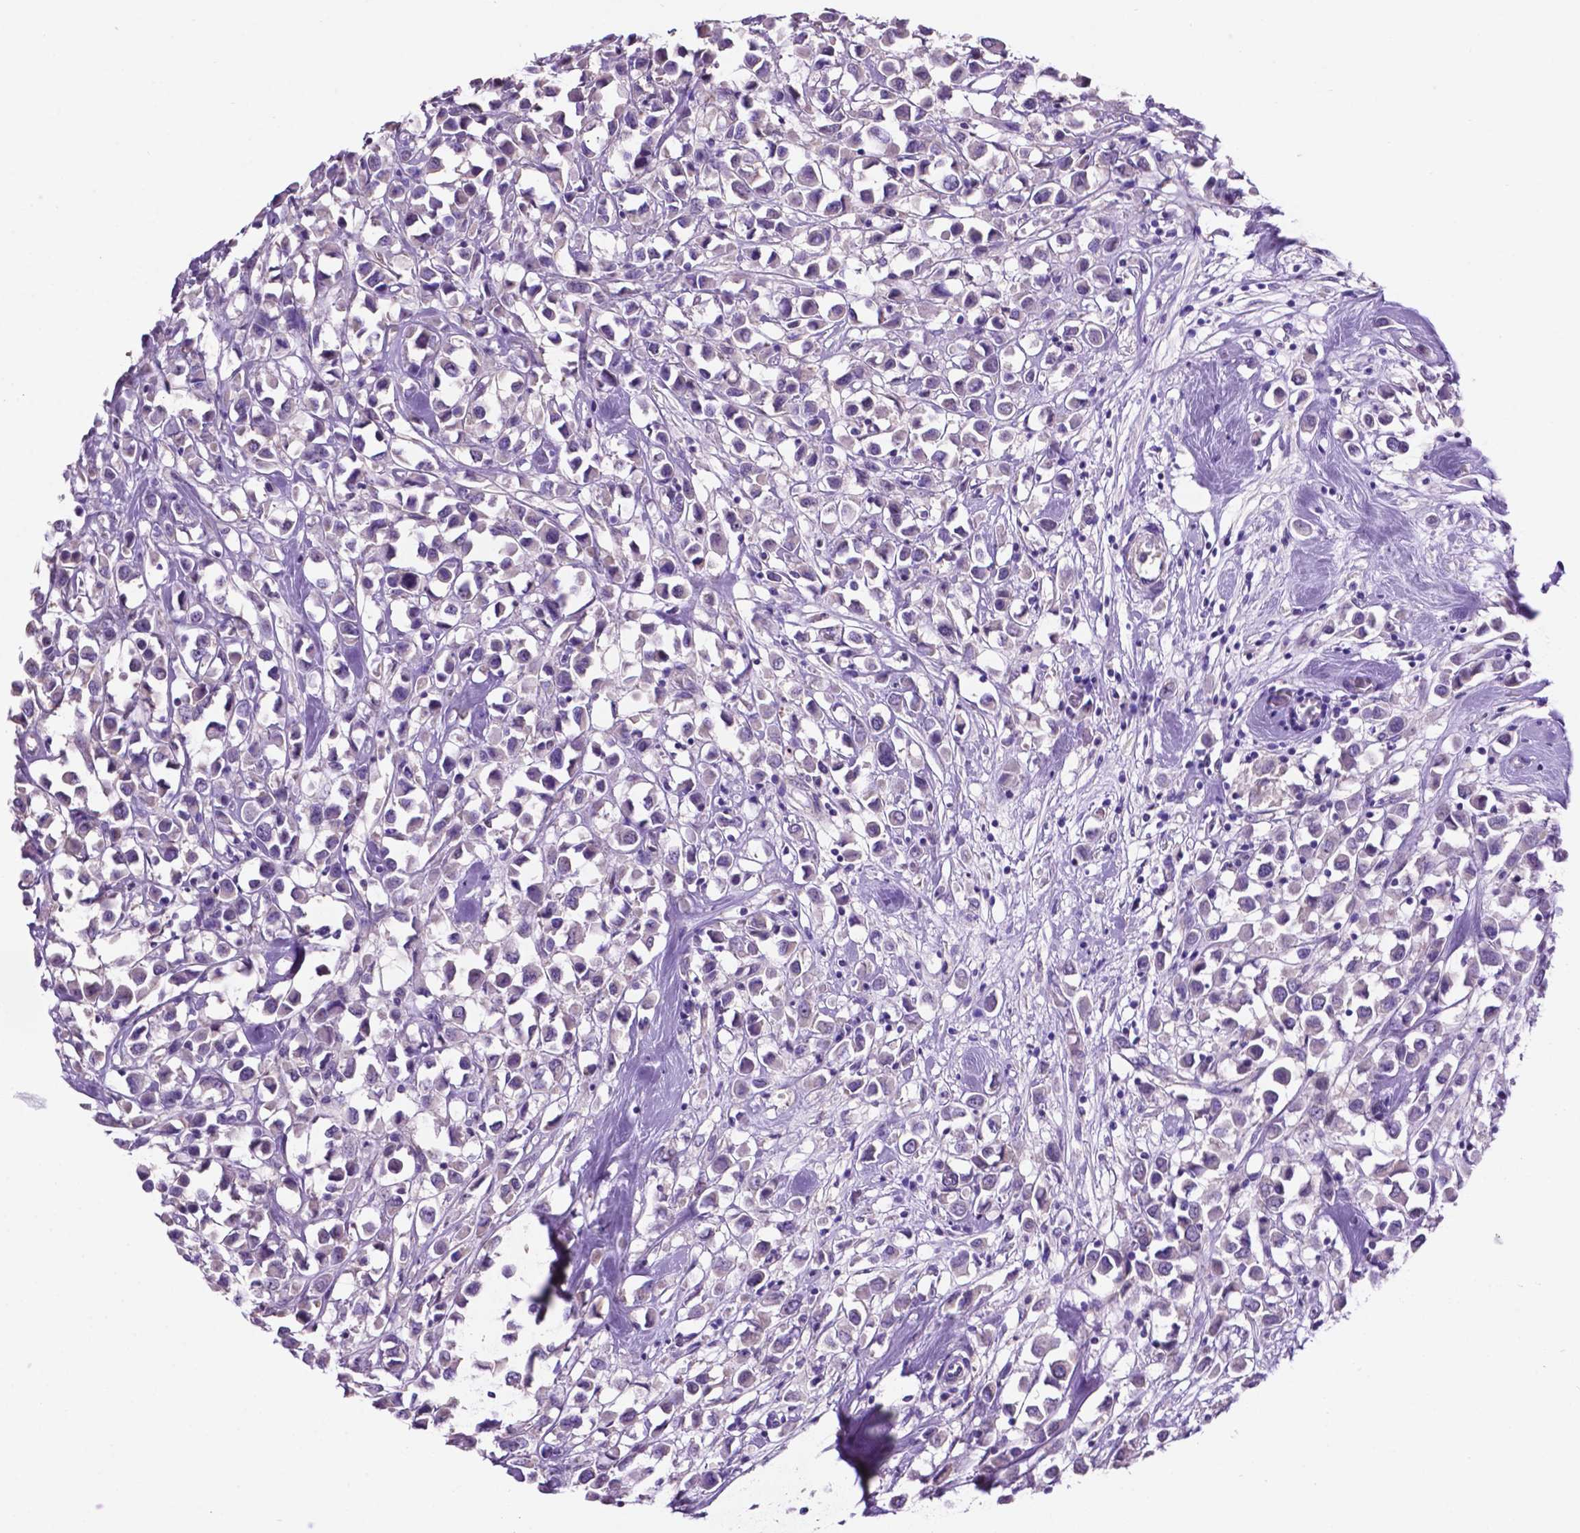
{"staining": {"intensity": "negative", "quantity": "none", "location": "none"}, "tissue": "breast cancer", "cell_type": "Tumor cells", "image_type": "cancer", "snomed": [{"axis": "morphology", "description": "Duct carcinoma"}, {"axis": "topography", "description": "Breast"}], "caption": "This is an immunohistochemistry (IHC) image of human breast infiltrating ductal carcinoma. There is no expression in tumor cells.", "gene": "SPDYA", "patient": {"sex": "female", "age": 61}}